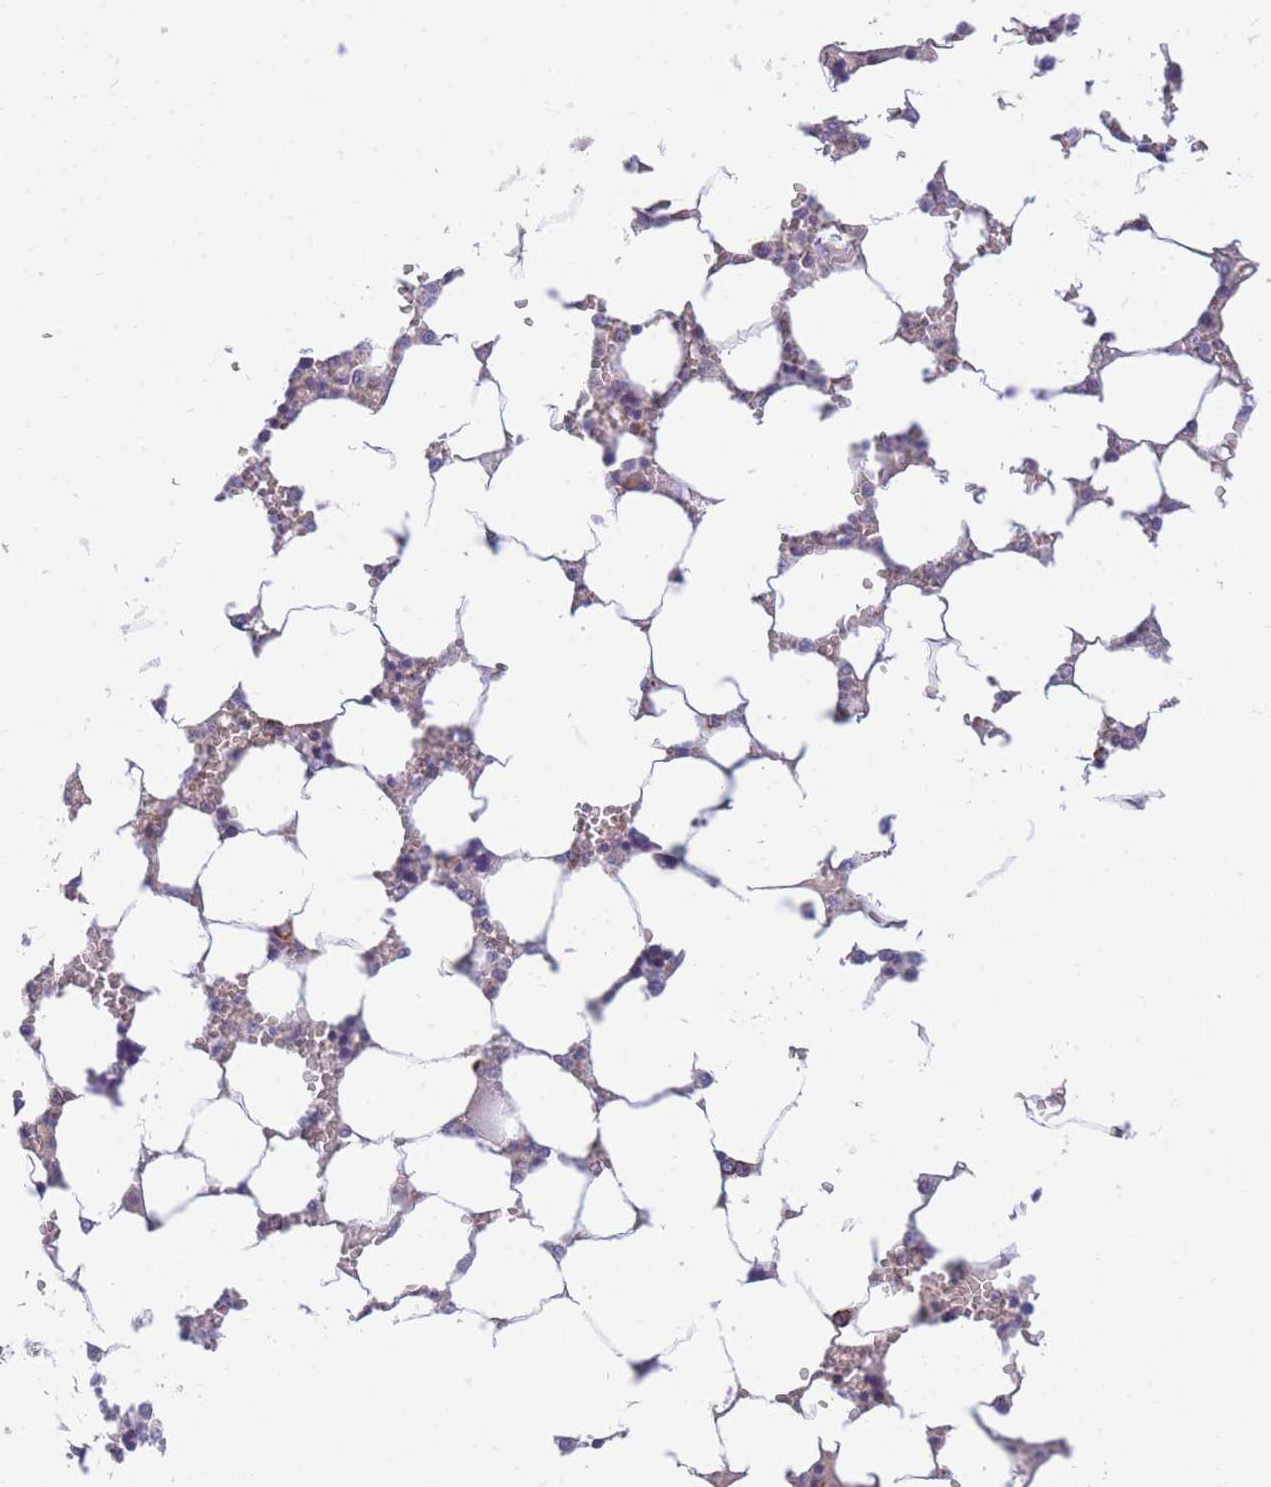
{"staining": {"intensity": "moderate", "quantity": "<25%", "location": "cytoplasmic/membranous"}, "tissue": "bone marrow", "cell_type": "Hematopoietic cells", "image_type": "normal", "snomed": [{"axis": "morphology", "description": "Normal tissue, NOS"}, {"axis": "topography", "description": "Bone marrow"}], "caption": "The histopathology image demonstrates a brown stain indicating the presence of a protein in the cytoplasmic/membranous of hematopoietic cells in bone marrow. Using DAB (brown) and hematoxylin (blue) stains, captured at high magnification using brightfield microscopy.", "gene": "MRPS11", "patient": {"sex": "male", "age": 64}}